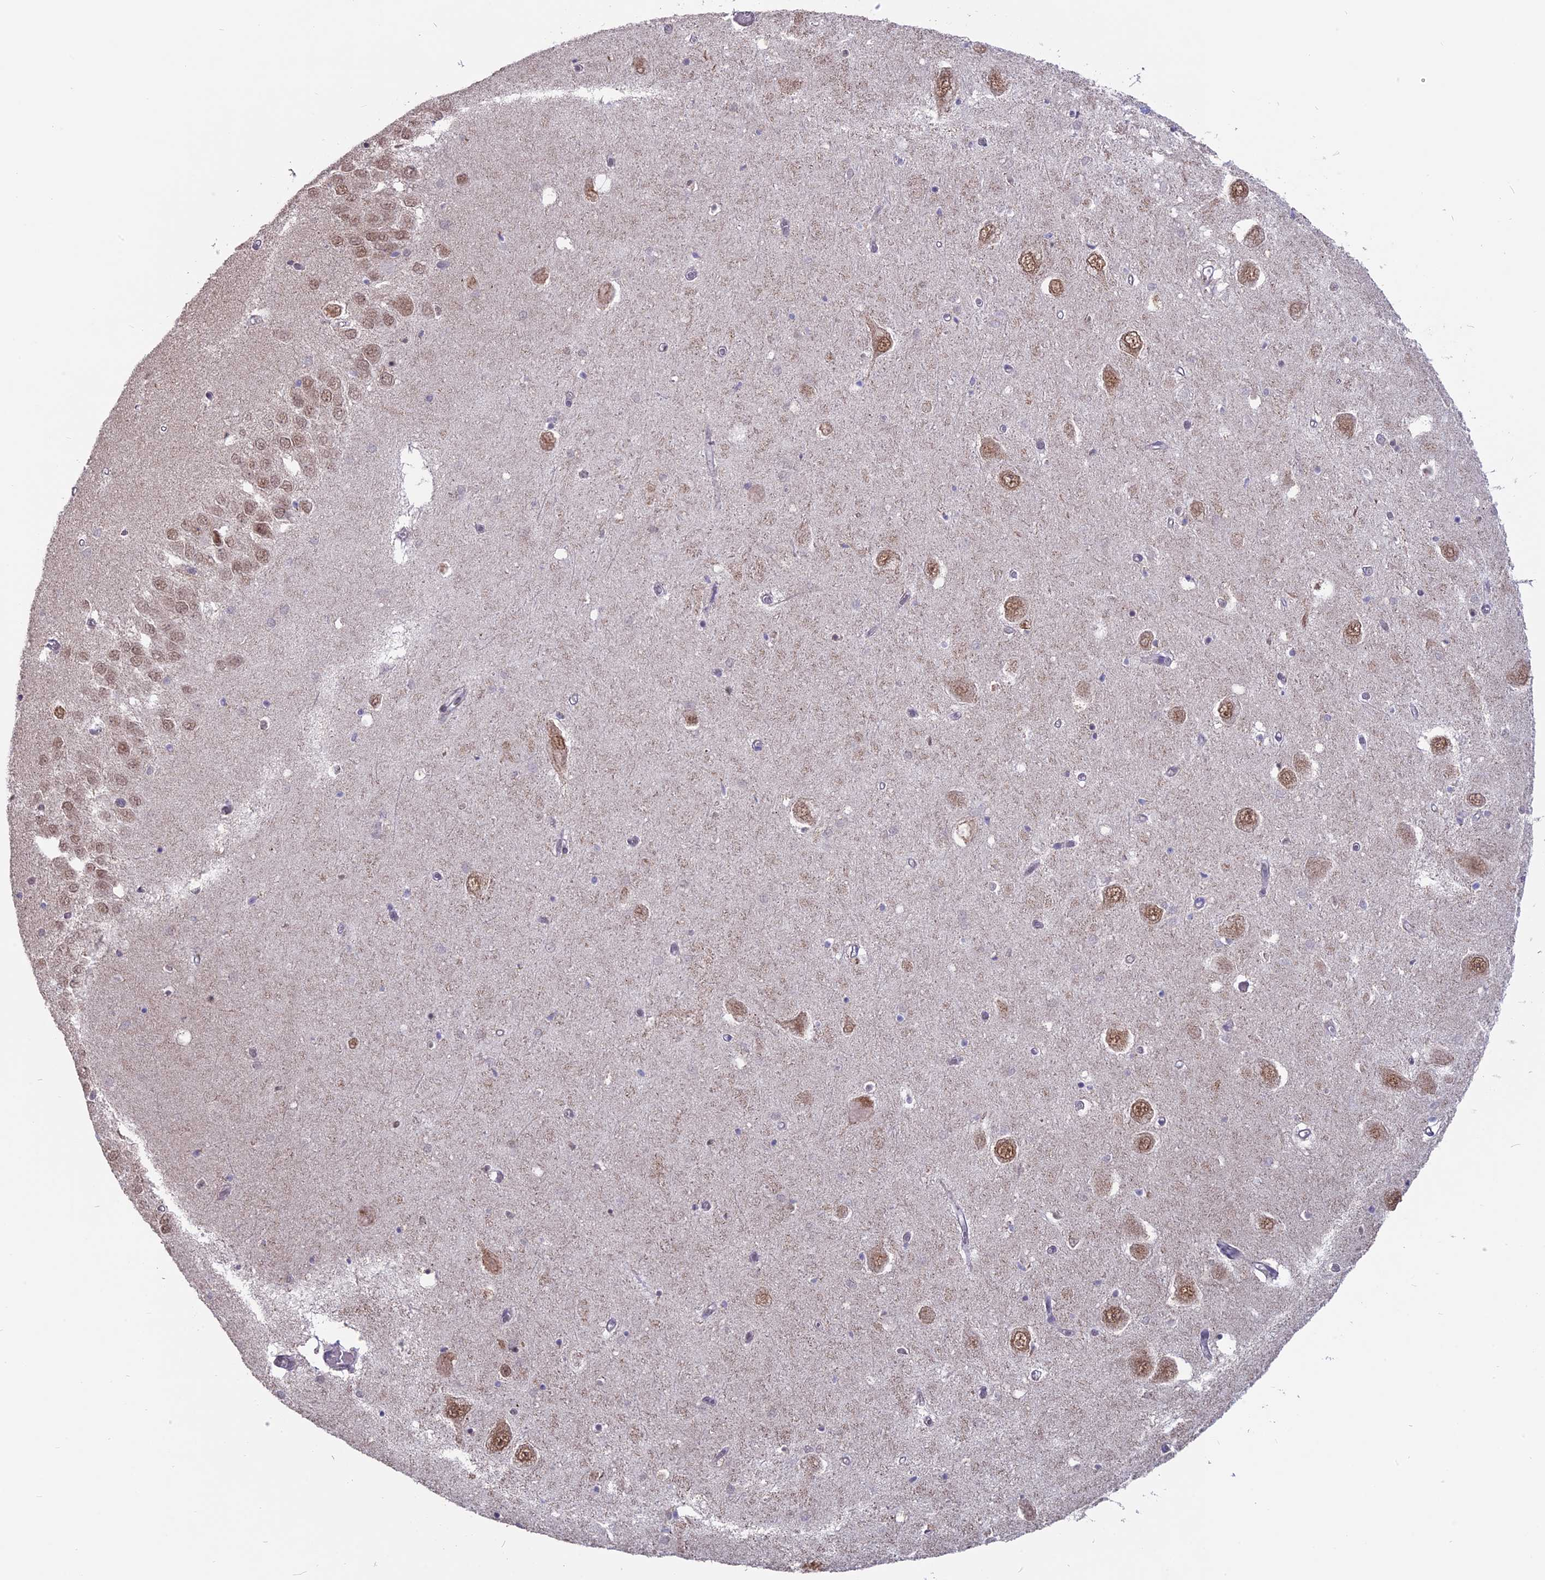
{"staining": {"intensity": "negative", "quantity": "none", "location": "none"}, "tissue": "hippocampus", "cell_type": "Glial cells", "image_type": "normal", "snomed": [{"axis": "morphology", "description": "Normal tissue, NOS"}, {"axis": "topography", "description": "Hippocampus"}], "caption": "Immunohistochemistry (IHC) of normal human hippocampus shows no staining in glial cells. Brightfield microscopy of immunohistochemistry stained with DAB (3,3'-diaminobenzidine) (brown) and hematoxylin (blue), captured at high magnification.", "gene": "ARHGAP40", "patient": {"sex": "male", "age": 70}}